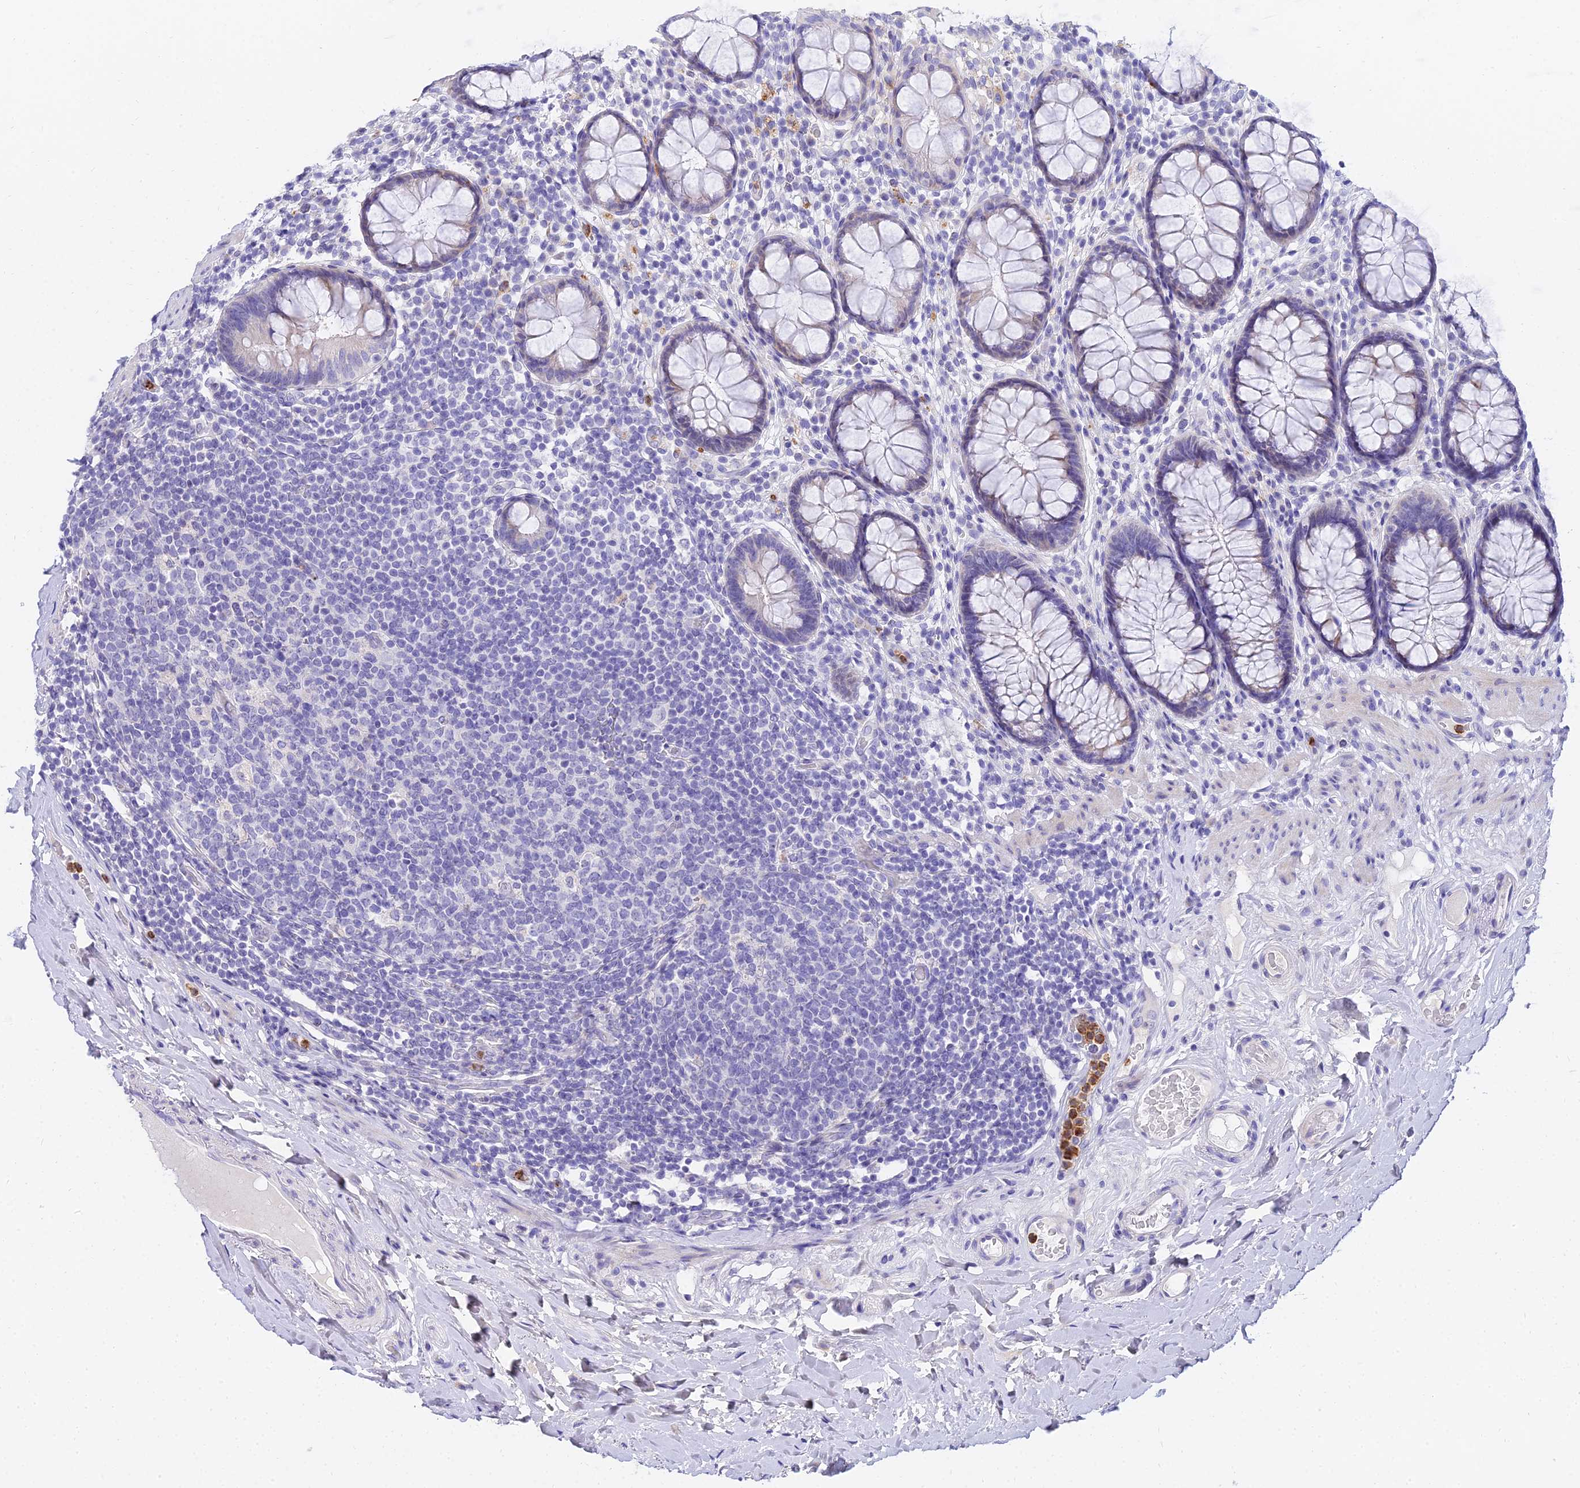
{"staining": {"intensity": "weak", "quantity": "<25%", "location": "cytoplasmic/membranous"}, "tissue": "rectum", "cell_type": "Glandular cells", "image_type": "normal", "snomed": [{"axis": "morphology", "description": "Normal tissue, NOS"}, {"axis": "topography", "description": "Rectum"}], "caption": "Immunohistochemical staining of unremarkable human rectum demonstrates no significant expression in glandular cells.", "gene": "VWC2L", "patient": {"sex": "male", "age": 83}}